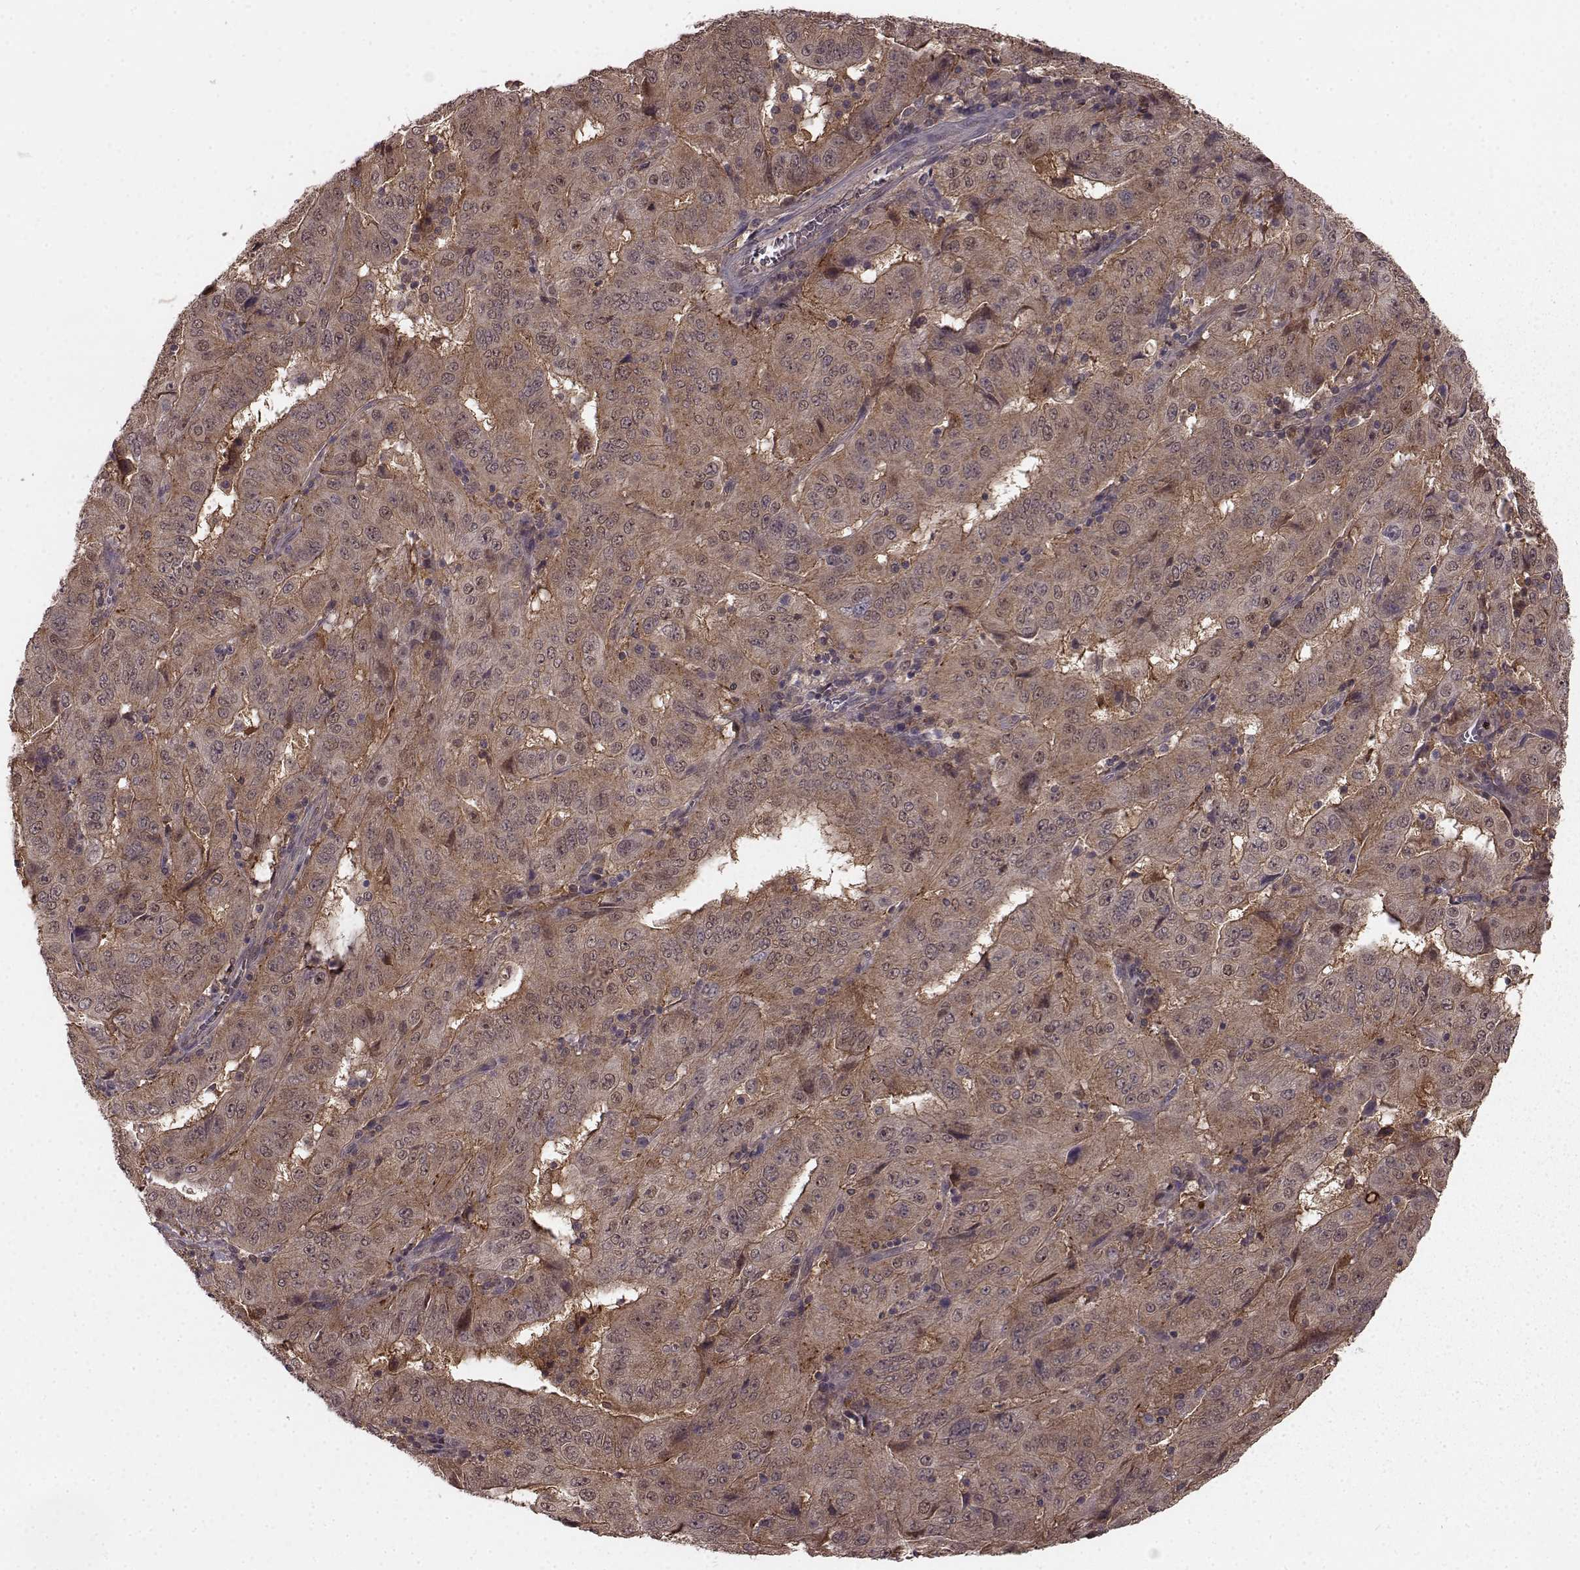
{"staining": {"intensity": "weak", "quantity": ">75%", "location": "cytoplasmic/membranous"}, "tissue": "pancreatic cancer", "cell_type": "Tumor cells", "image_type": "cancer", "snomed": [{"axis": "morphology", "description": "Adenocarcinoma, NOS"}, {"axis": "topography", "description": "Pancreas"}], "caption": "Human adenocarcinoma (pancreatic) stained for a protein (brown) shows weak cytoplasmic/membranous positive positivity in about >75% of tumor cells.", "gene": "GSS", "patient": {"sex": "male", "age": 63}}